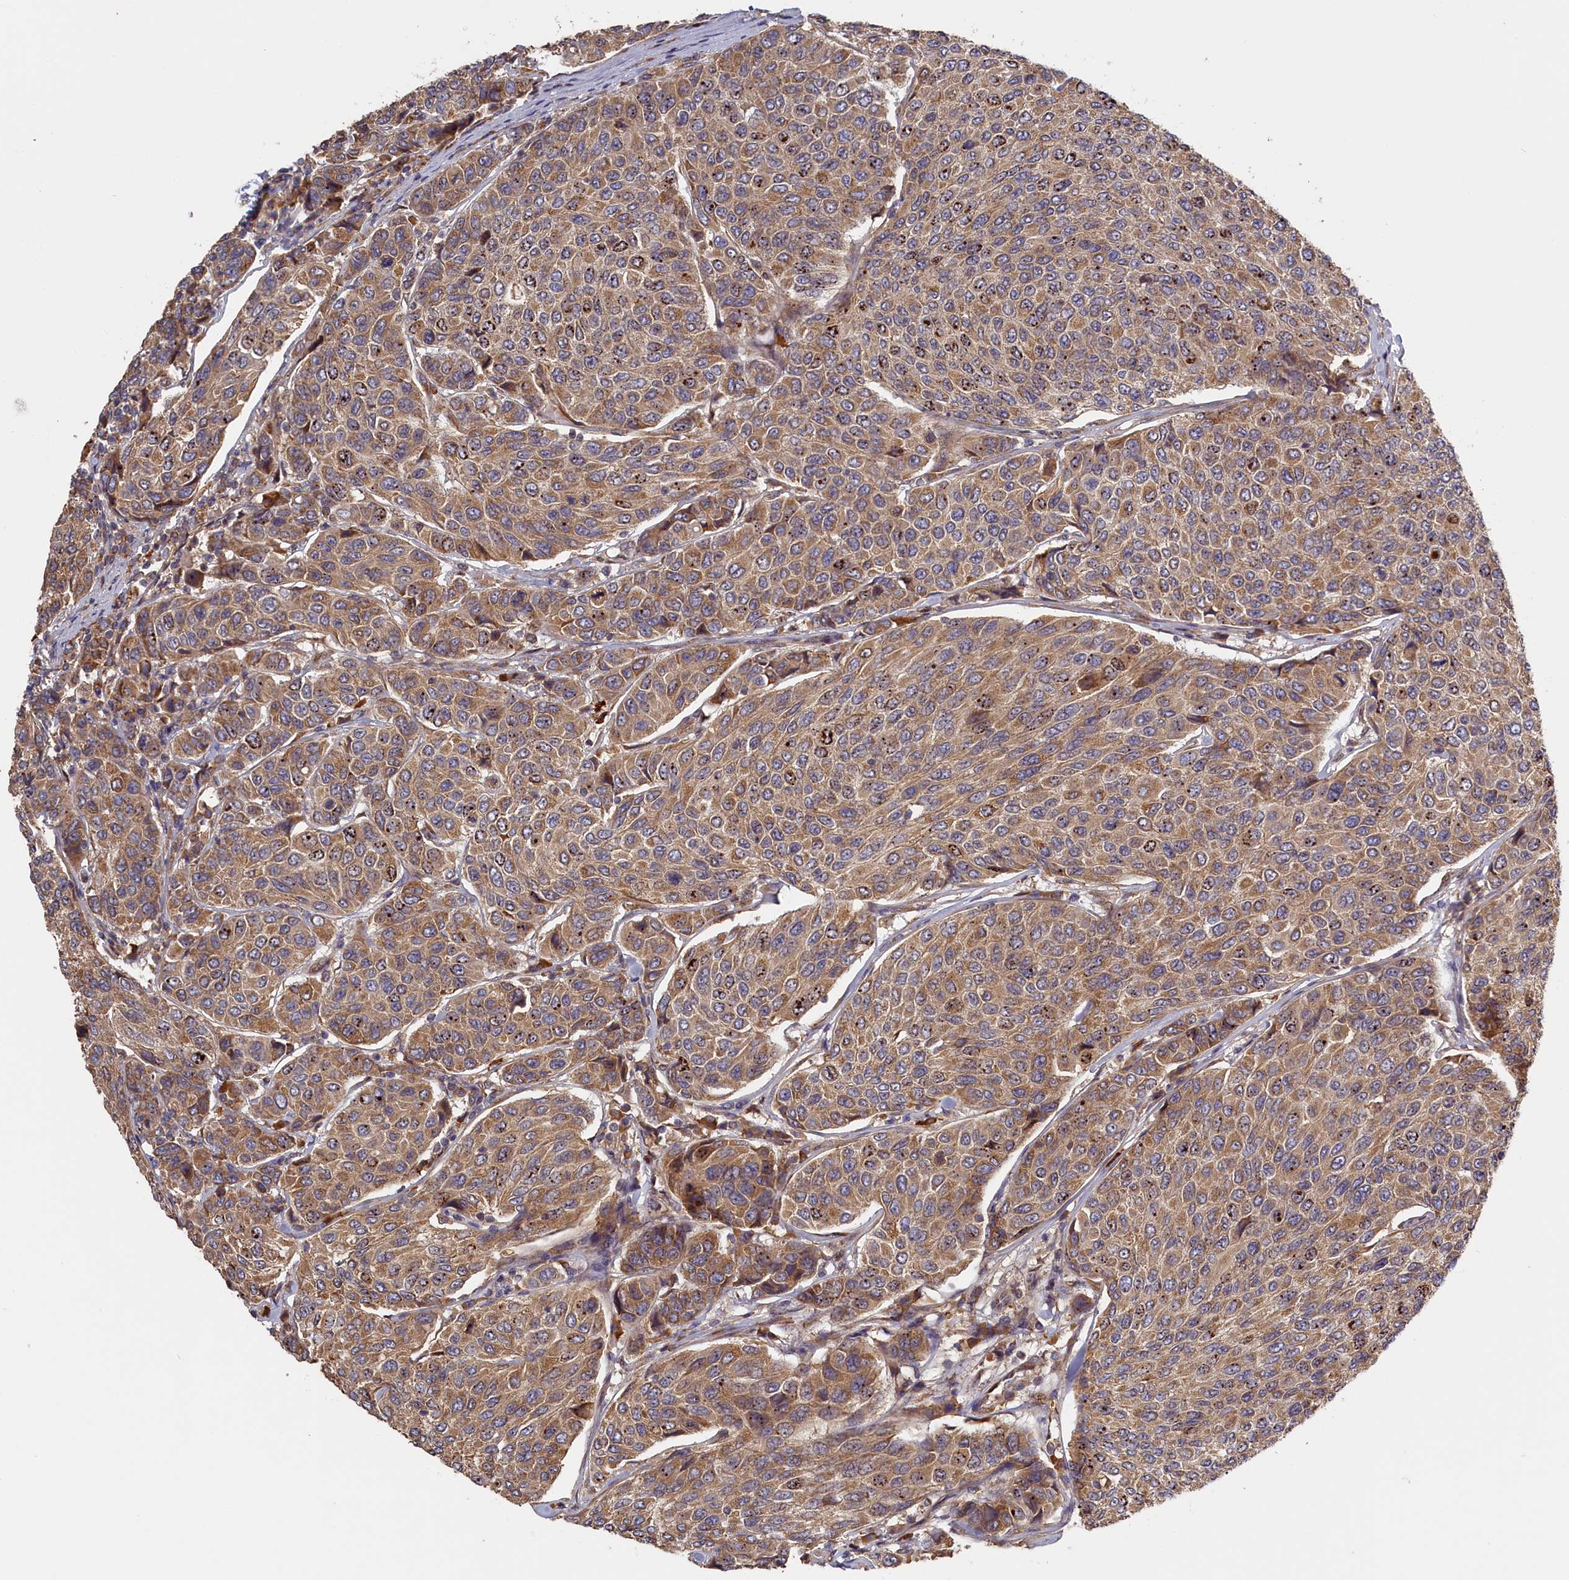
{"staining": {"intensity": "moderate", "quantity": ">75%", "location": "cytoplasmic/membranous"}, "tissue": "breast cancer", "cell_type": "Tumor cells", "image_type": "cancer", "snomed": [{"axis": "morphology", "description": "Duct carcinoma"}, {"axis": "topography", "description": "Breast"}], "caption": "Immunohistochemical staining of breast cancer reveals medium levels of moderate cytoplasmic/membranous staining in approximately >75% of tumor cells.", "gene": "CEP44", "patient": {"sex": "female", "age": 55}}